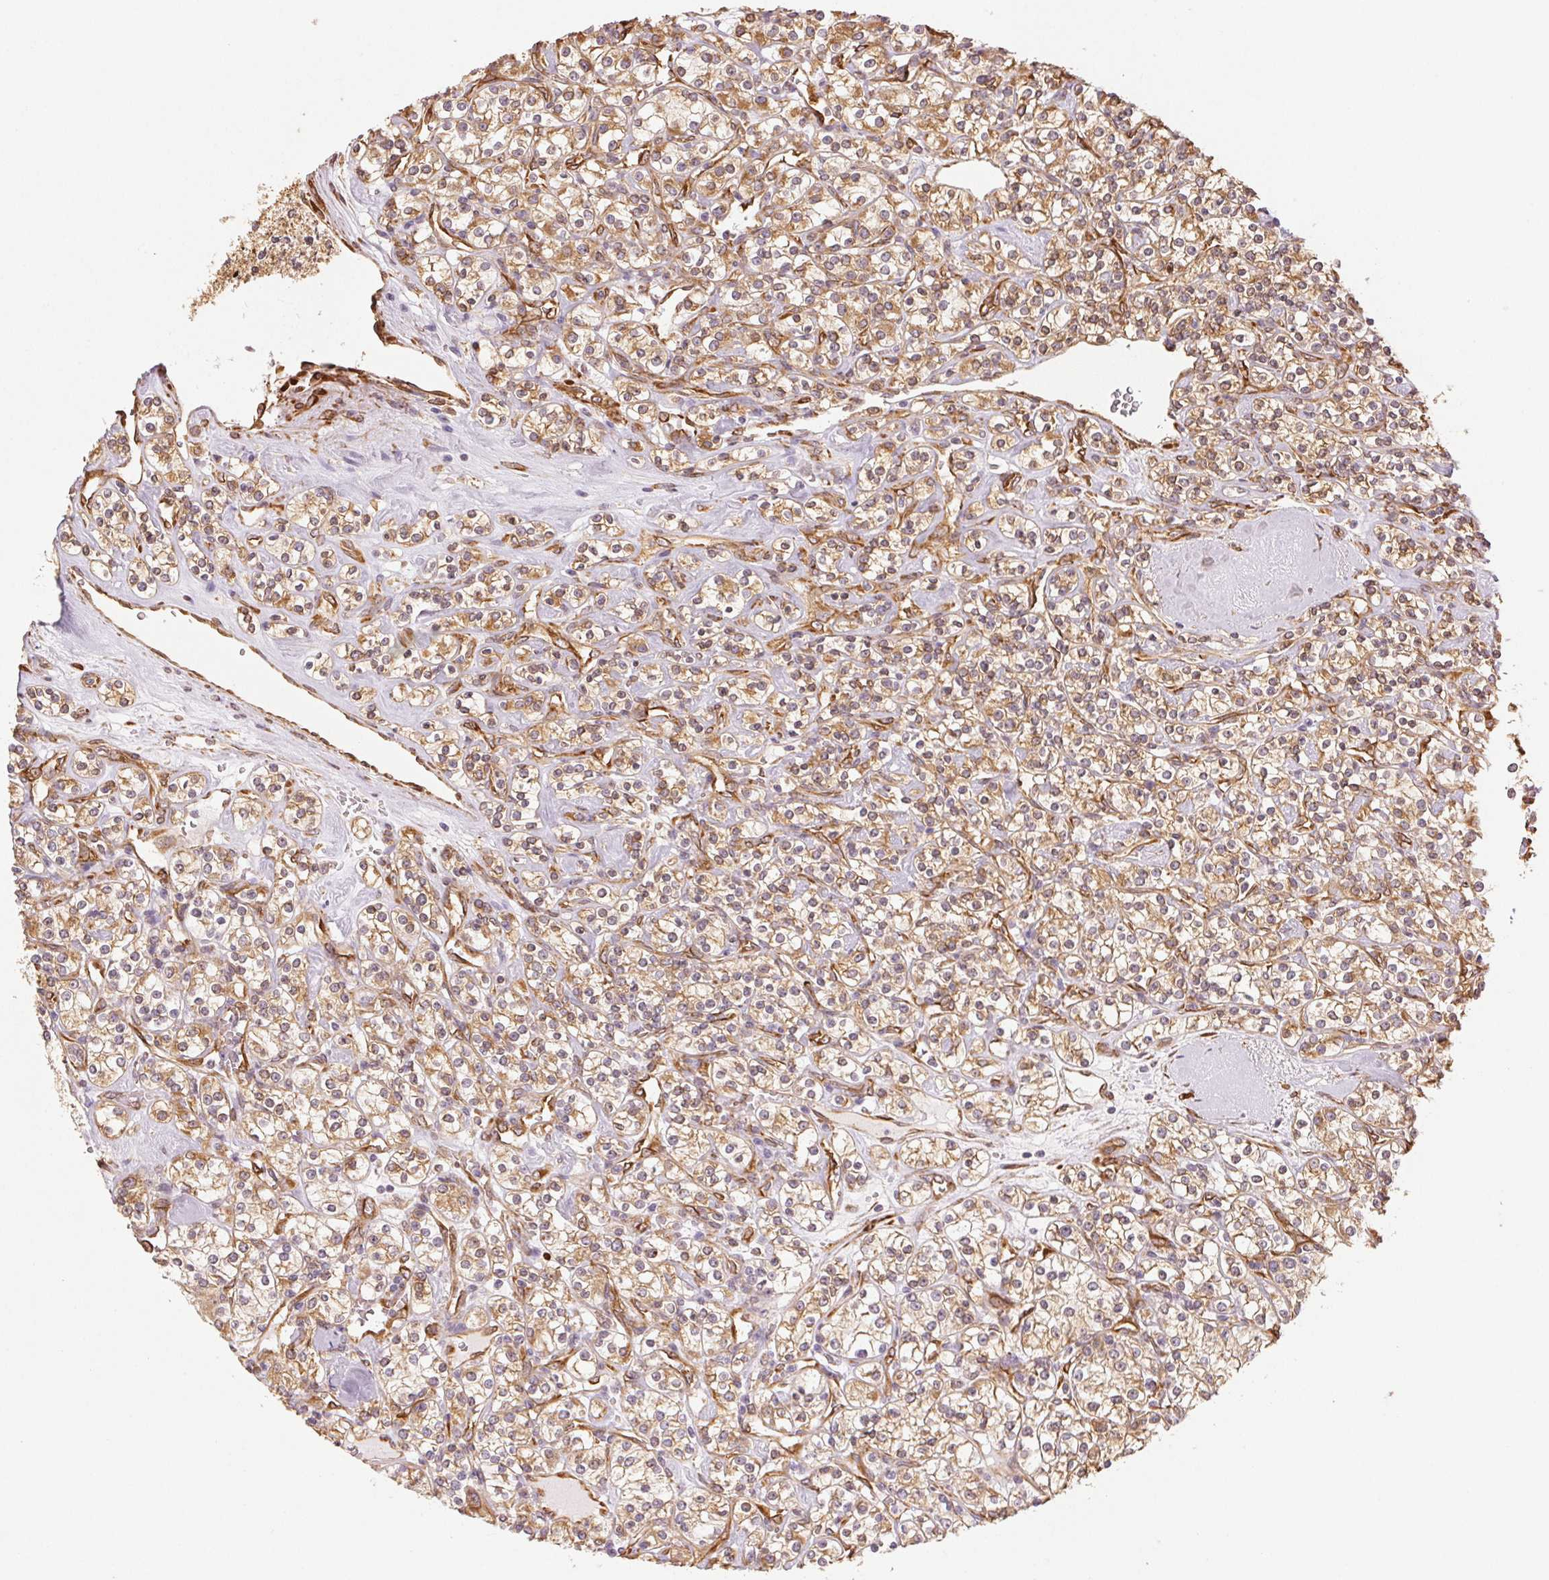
{"staining": {"intensity": "moderate", "quantity": ">75%", "location": "cytoplasmic/membranous"}, "tissue": "renal cancer", "cell_type": "Tumor cells", "image_type": "cancer", "snomed": [{"axis": "morphology", "description": "Adenocarcinoma, NOS"}, {"axis": "topography", "description": "Kidney"}], "caption": "Renal cancer (adenocarcinoma) tissue shows moderate cytoplasmic/membranous expression in about >75% of tumor cells", "gene": "RCN3", "patient": {"sex": "male", "age": 77}}